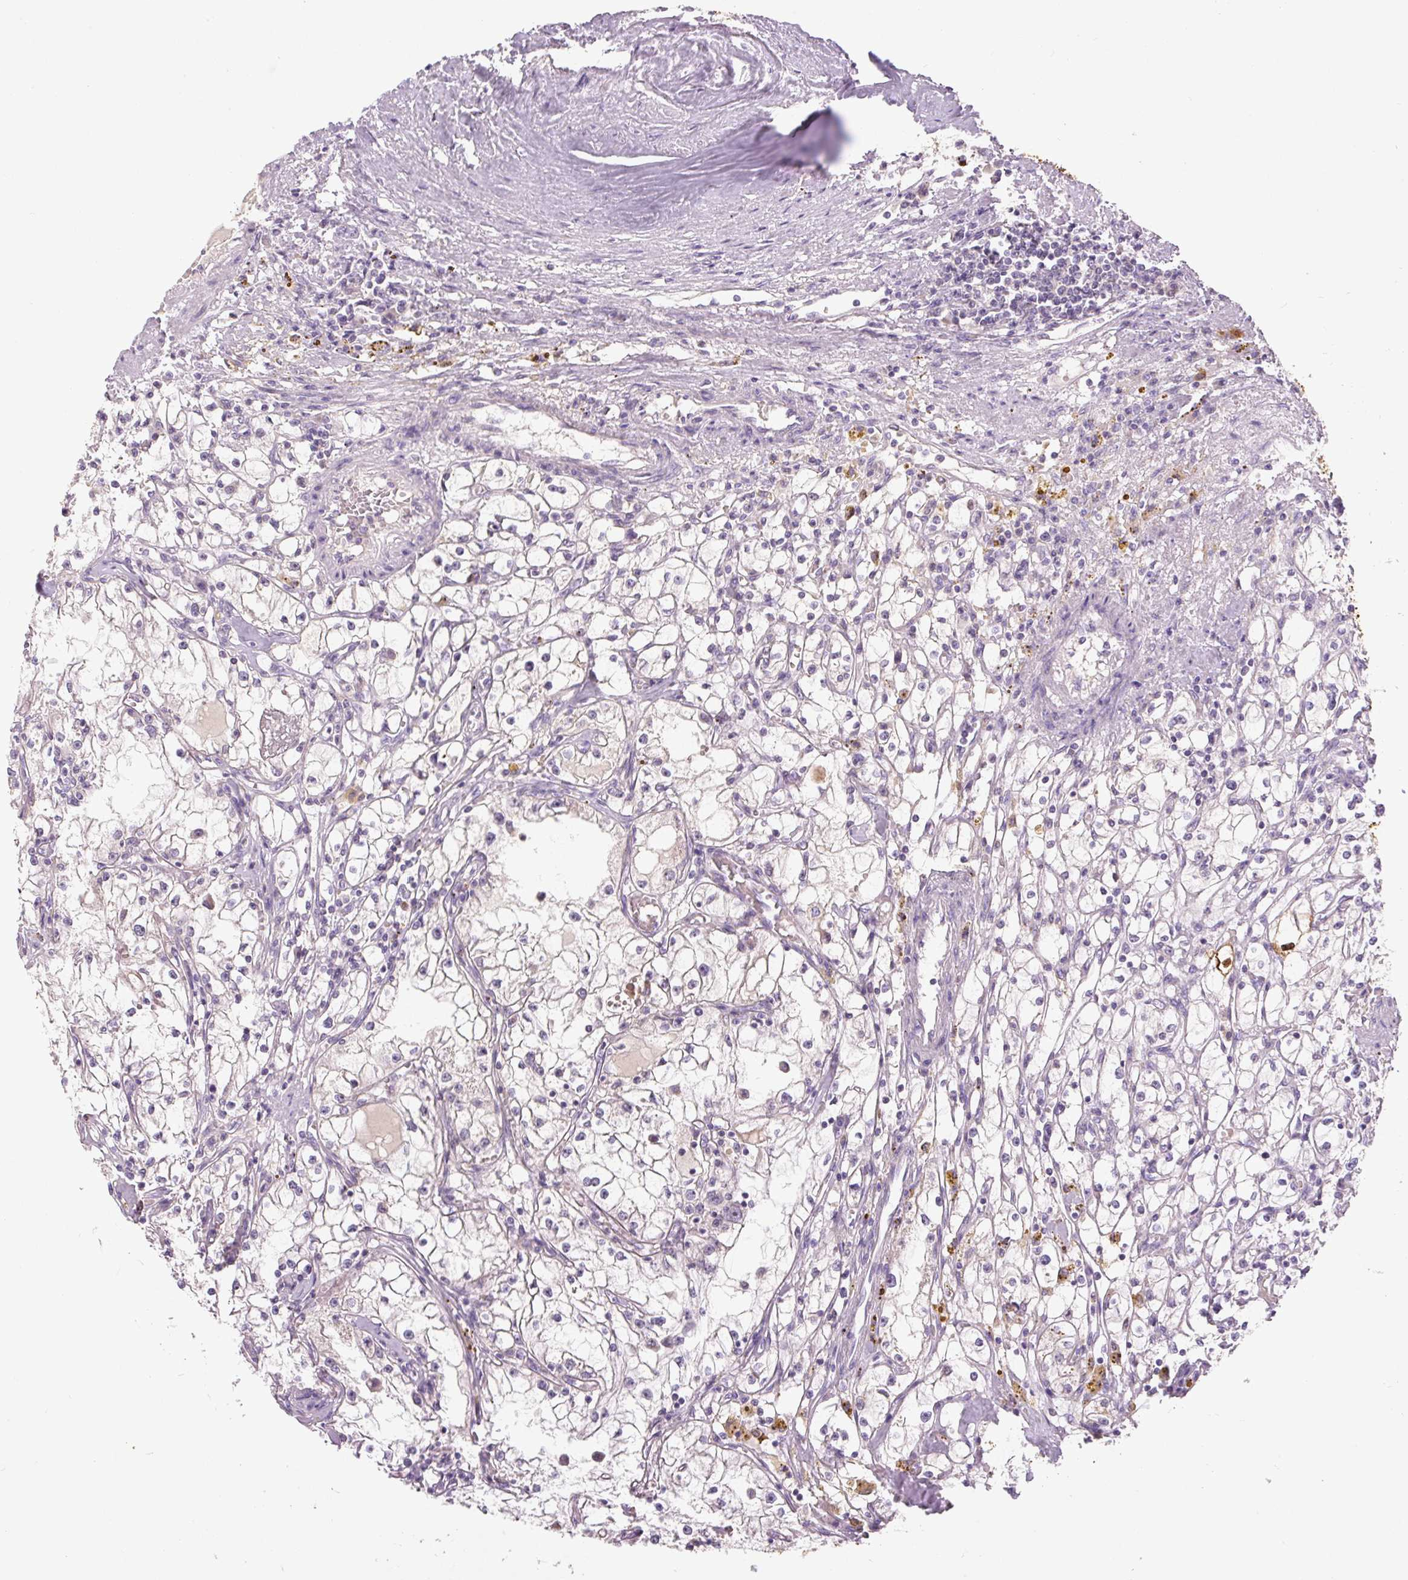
{"staining": {"intensity": "negative", "quantity": "none", "location": "none"}, "tissue": "renal cancer", "cell_type": "Tumor cells", "image_type": "cancer", "snomed": [{"axis": "morphology", "description": "Adenocarcinoma, NOS"}, {"axis": "topography", "description": "Kidney"}], "caption": "Immunohistochemistry of renal cancer (adenocarcinoma) shows no staining in tumor cells. (Immunohistochemistry (ihc), brightfield microscopy, high magnification).", "gene": "FABP7", "patient": {"sex": "male", "age": 56}}